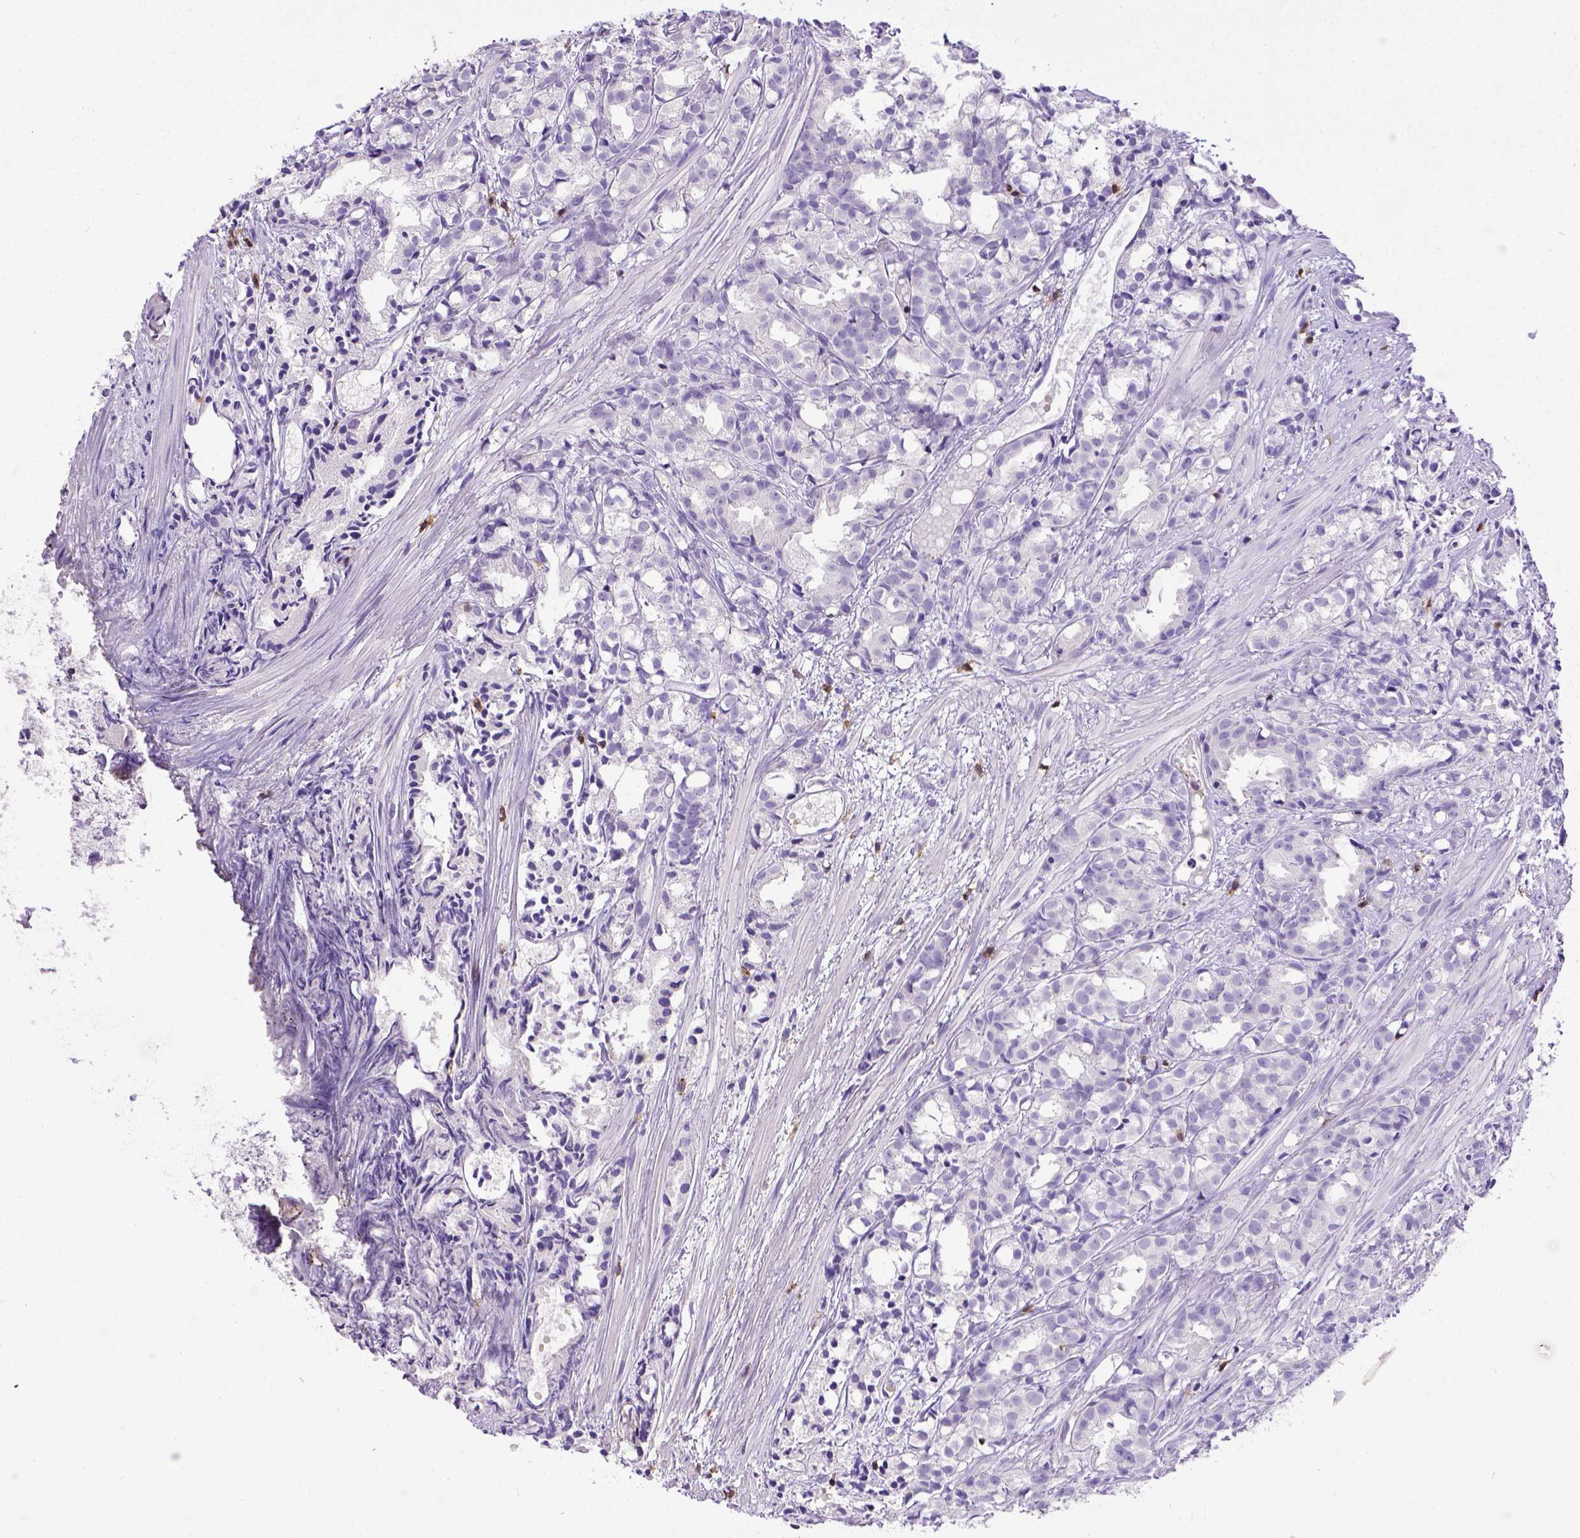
{"staining": {"intensity": "negative", "quantity": "none", "location": "none"}, "tissue": "prostate cancer", "cell_type": "Tumor cells", "image_type": "cancer", "snomed": [{"axis": "morphology", "description": "Adenocarcinoma, High grade"}, {"axis": "topography", "description": "Prostate"}], "caption": "Adenocarcinoma (high-grade) (prostate) was stained to show a protein in brown. There is no significant expression in tumor cells. Brightfield microscopy of IHC stained with DAB (brown) and hematoxylin (blue), captured at high magnification.", "gene": "CD3E", "patient": {"sex": "male", "age": 79}}